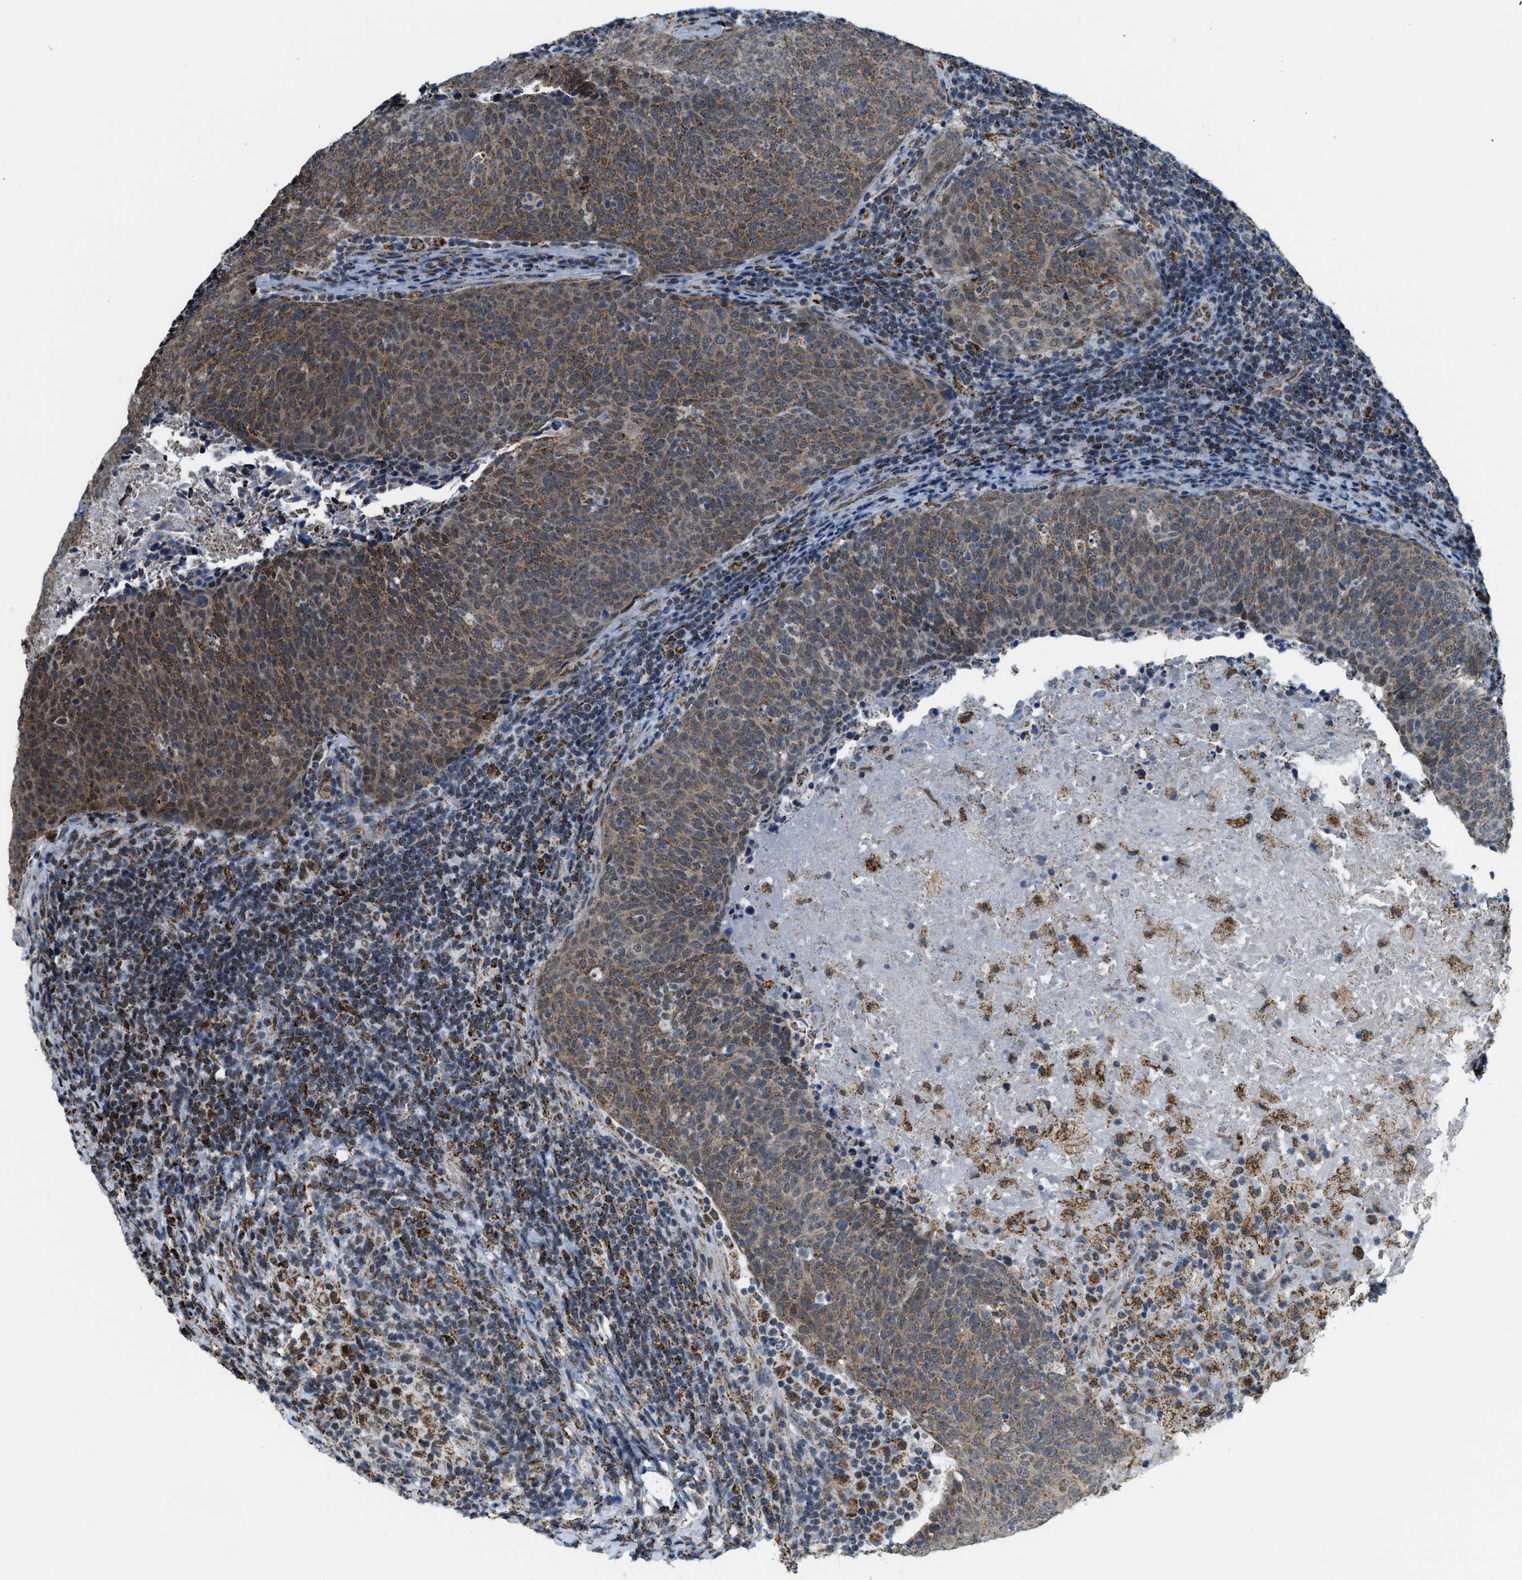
{"staining": {"intensity": "moderate", "quantity": ">75%", "location": "cytoplasmic/membranous"}, "tissue": "head and neck cancer", "cell_type": "Tumor cells", "image_type": "cancer", "snomed": [{"axis": "morphology", "description": "Squamous cell carcinoma, NOS"}, {"axis": "morphology", "description": "Squamous cell carcinoma, metastatic, NOS"}, {"axis": "topography", "description": "Lymph node"}, {"axis": "topography", "description": "Head-Neck"}], "caption": "Immunohistochemical staining of head and neck cancer (metastatic squamous cell carcinoma) demonstrates moderate cytoplasmic/membranous protein staining in about >75% of tumor cells.", "gene": "HIBADH", "patient": {"sex": "male", "age": 62}}